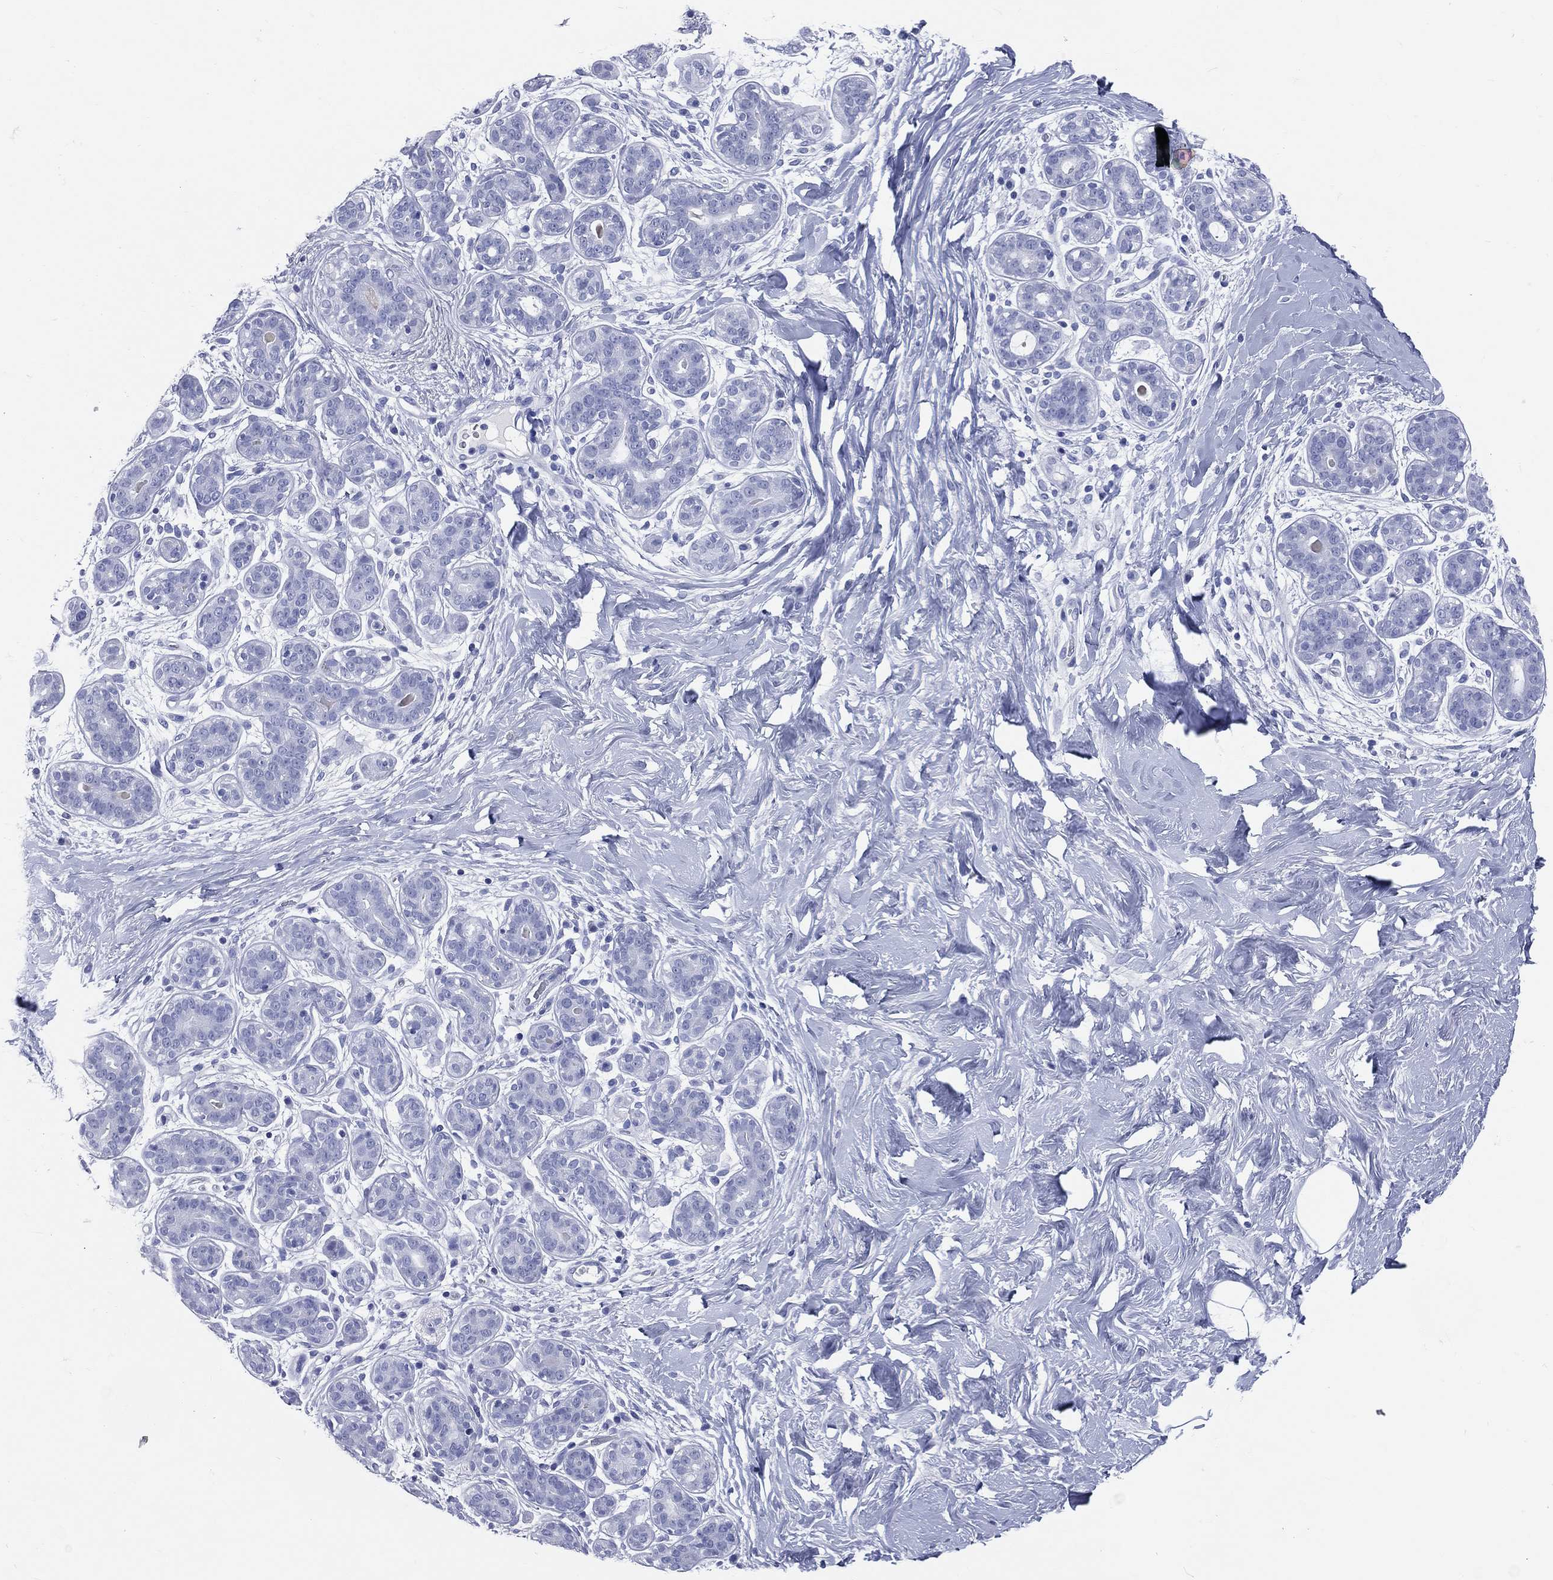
{"staining": {"intensity": "negative", "quantity": "none", "location": "none"}, "tissue": "breast", "cell_type": "Adipocytes", "image_type": "normal", "snomed": [{"axis": "morphology", "description": "Normal tissue, NOS"}, {"axis": "topography", "description": "Breast"}], "caption": "IHC of unremarkable human breast reveals no staining in adipocytes. (DAB (3,3'-diaminobenzidine) IHC visualized using brightfield microscopy, high magnification).", "gene": "CYLC1", "patient": {"sex": "female", "age": 43}}